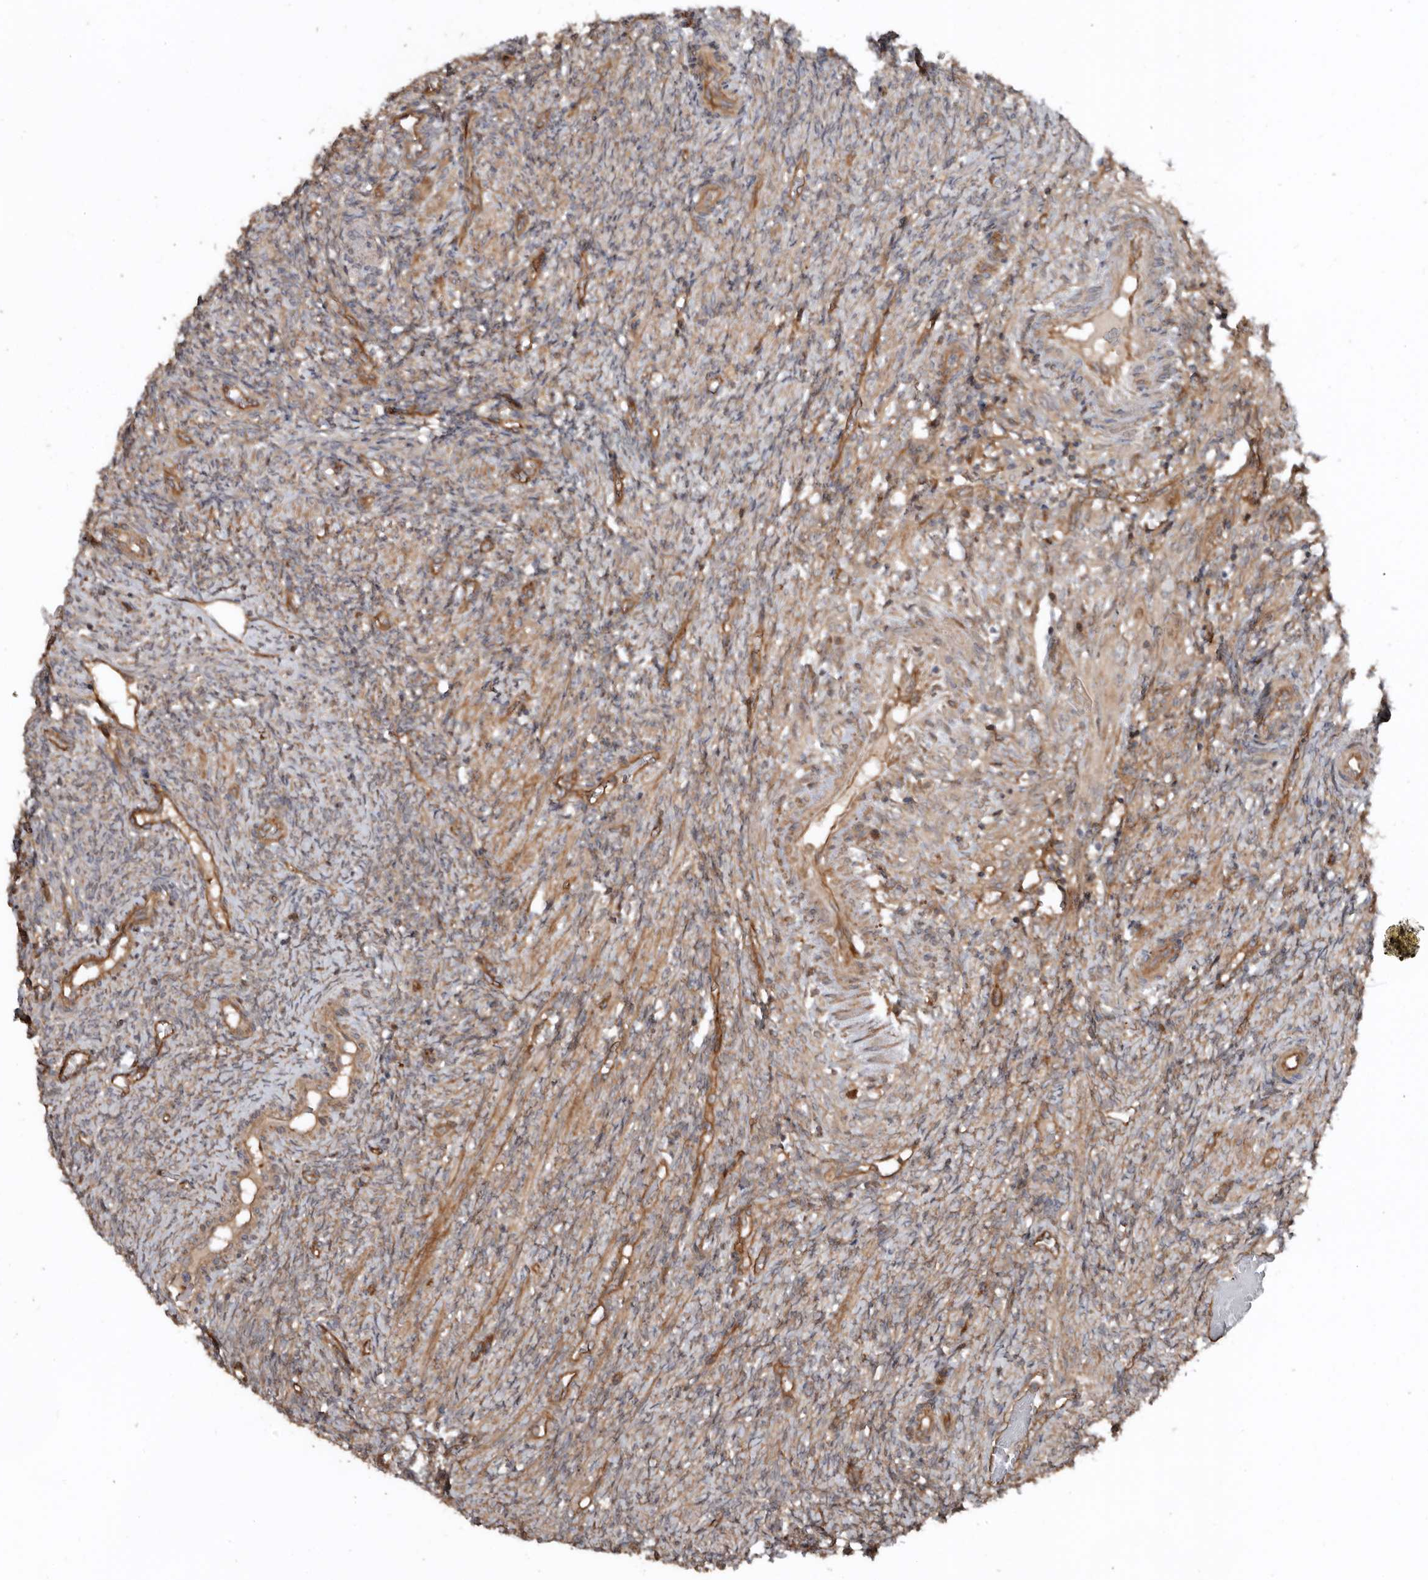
{"staining": {"intensity": "weak", "quantity": ">75%", "location": "cytoplasmic/membranous"}, "tissue": "ovary", "cell_type": "Ovarian stroma cells", "image_type": "normal", "snomed": [{"axis": "morphology", "description": "Normal tissue, NOS"}, {"axis": "topography", "description": "Ovary"}], "caption": "This photomicrograph reveals immunohistochemistry (IHC) staining of normal human ovary, with low weak cytoplasmic/membranous positivity in approximately >75% of ovarian stroma cells.", "gene": "EXOC3L1", "patient": {"sex": "female", "age": 41}}